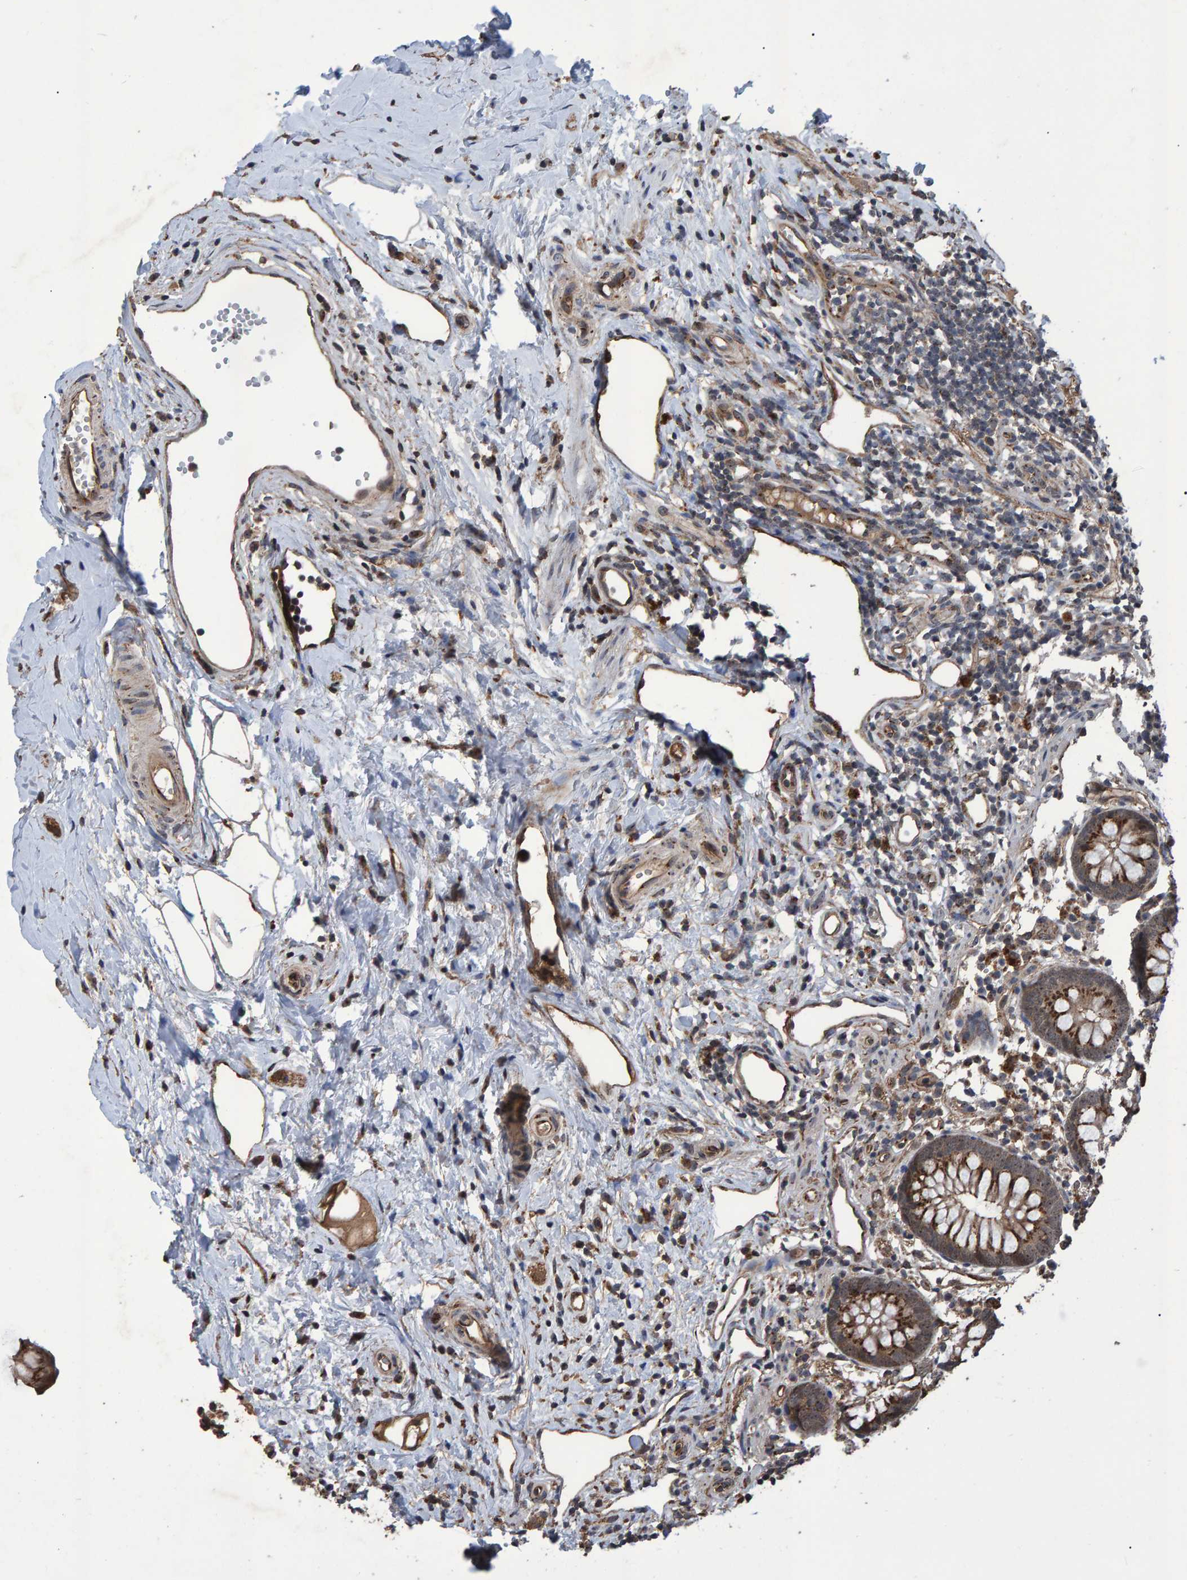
{"staining": {"intensity": "strong", "quantity": ">75%", "location": "cytoplasmic/membranous"}, "tissue": "appendix", "cell_type": "Glandular cells", "image_type": "normal", "snomed": [{"axis": "morphology", "description": "Normal tissue, NOS"}, {"axis": "topography", "description": "Appendix"}], "caption": "IHC histopathology image of normal appendix: human appendix stained using IHC exhibits high levels of strong protein expression localized specifically in the cytoplasmic/membranous of glandular cells, appearing as a cytoplasmic/membranous brown color.", "gene": "TRIM68", "patient": {"sex": "female", "age": 20}}